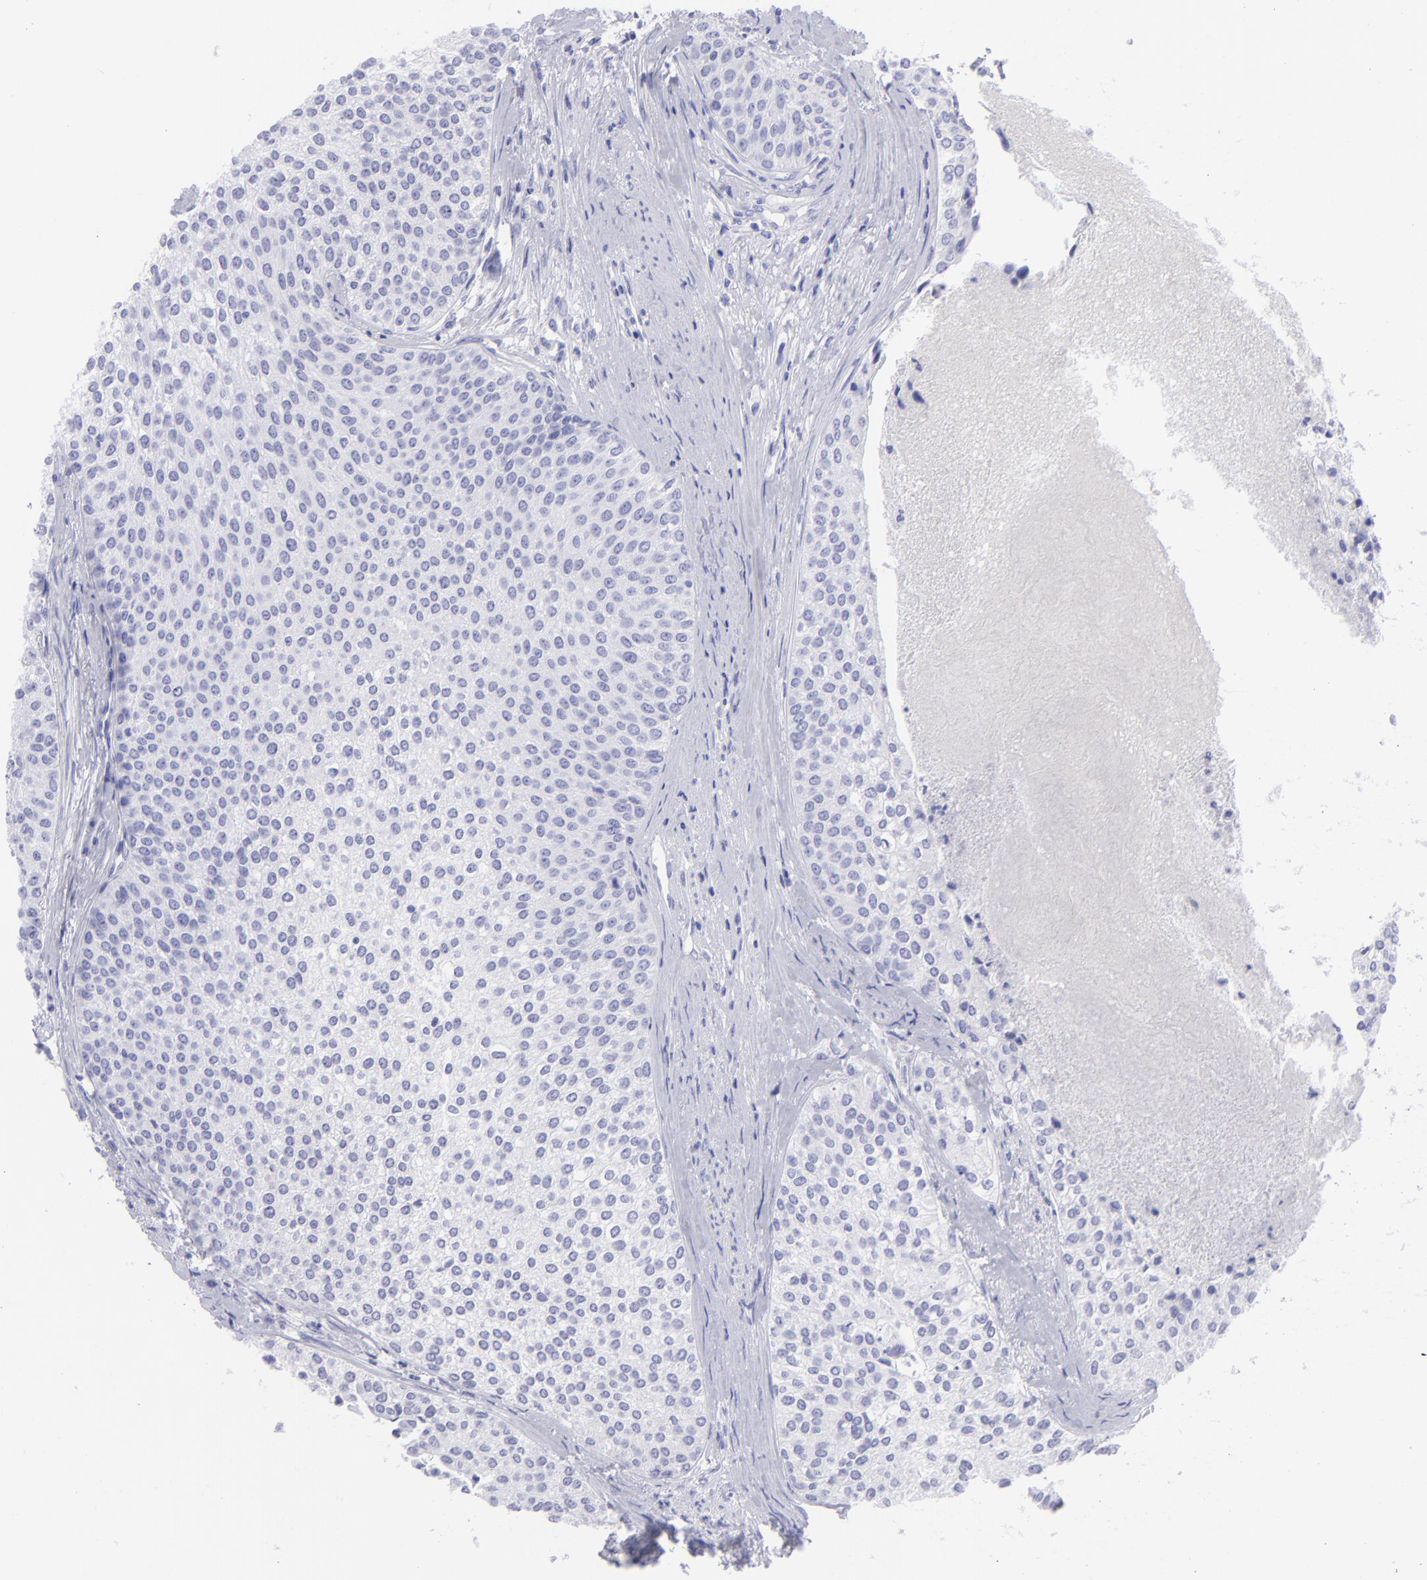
{"staining": {"intensity": "negative", "quantity": "none", "location": "none"}, "tissue": "urothelial cancer", "cell_type": "Tumor cells", "image_type": "cancer", "snomed": [{"axis": "morphology", "description": "Urothelial carcinoma, Low grade"}, {"axis": "topography", "description": "Urinary bladder"}], "caption": "Immunohistochemistry (IHC) photomicrograph of neoplastic tissue: urothelial cancer stained with DAB (3,3'-diaminobenzidine) reveals no significant protein staining in tumor cells.", "gene": "SLC1A2", "patient": {"sex": "female", "age": 73}}